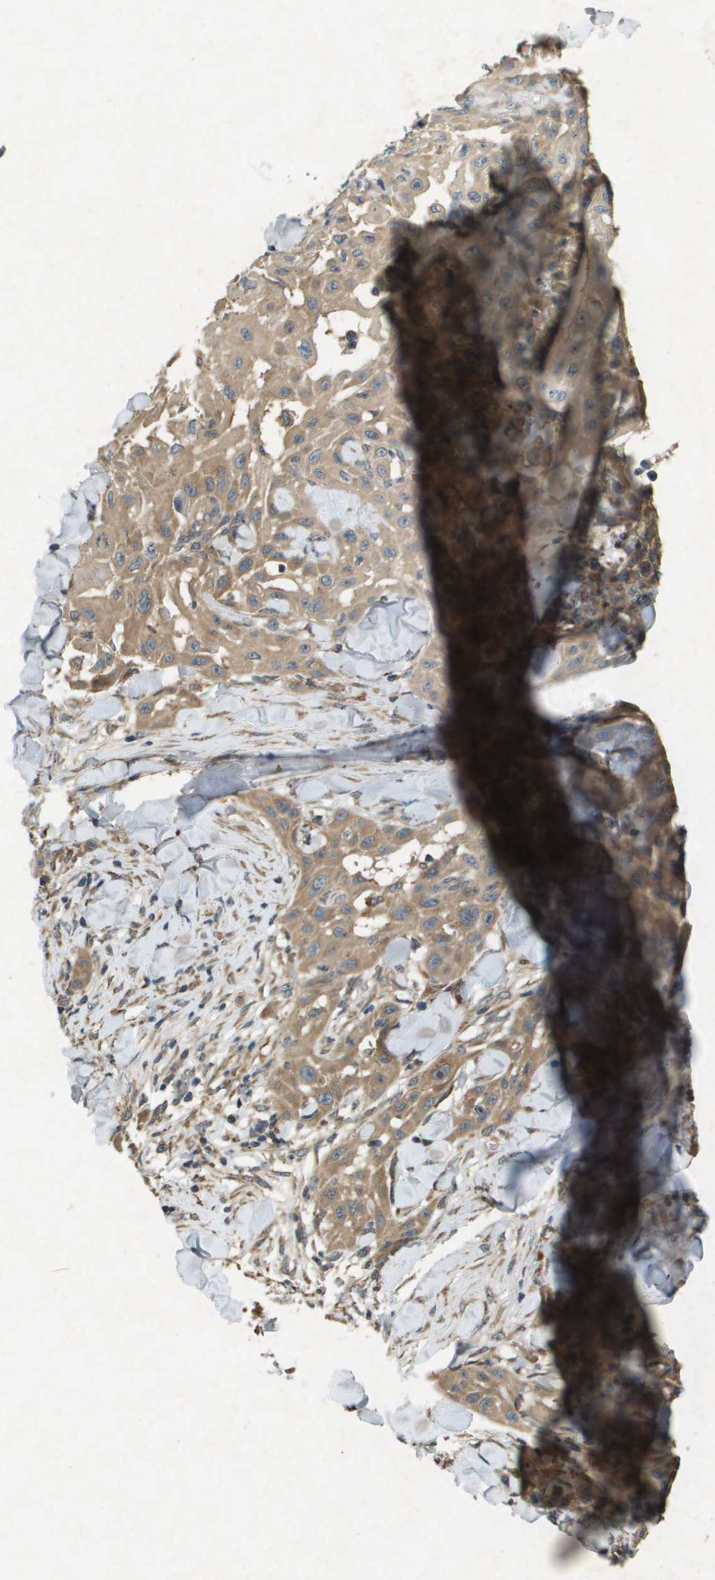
{"staining": {"intensity": "moderate", "quantity": ">75%", "location": "cytoplasmic/membranous"}, "tissue": "skin cancer", "cell_type": "Tumor cells", "image_type": "cancer", "snomed": [{"axis": "morphology", "description": "Squamous cell carcinoma, NOS"}, {"axis": "topography", "description": "Skin"}], "caption": "Protein expression analysis of squamous cell carcinoma (skin) demonstrates moderate cytoplasmic/membranous positivity in approximately >75% of tumor cells.", "gene": "CDKN2C", "patient": {"sex": "male", "age": 24}}